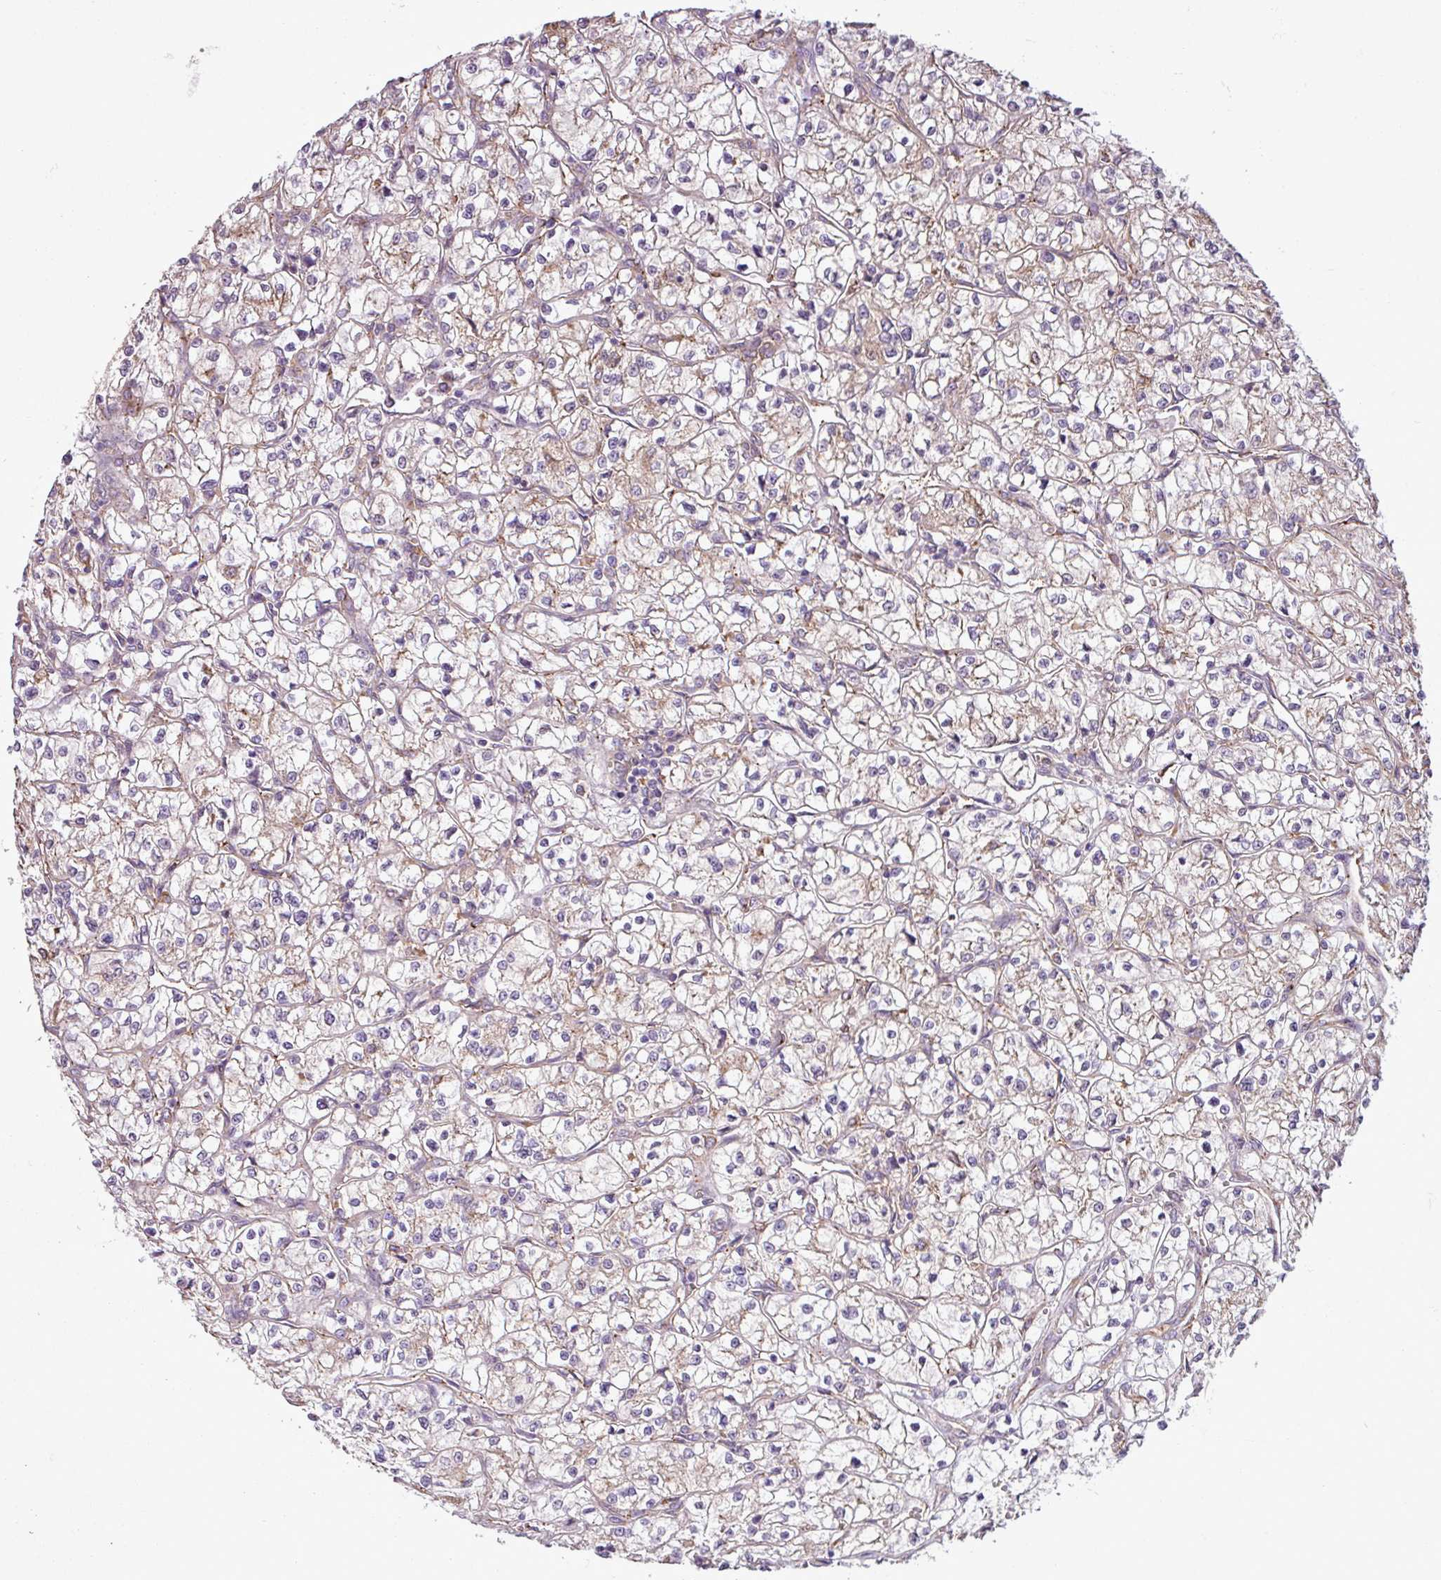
{"staining": {"intensity": "weak", "quantity": "25%-75%", "location": "cytoplasmic/membranous"}, "tissue": "renal cancer", "cell_type": "Tumor cells", "image_type": "cancer", "snomed": [{"axis": "morphology", "description": "Adenocarcinoma, NOS"}, {"axis": "topography", "description": "Kidney"}], "caption": "Renal cancer tissue shows weak cytoplasmic/membranous staining in about 25%-75% of tumor cells", "gene": "PACSIN2", "patient": {"sex": "female", "age": 64}}